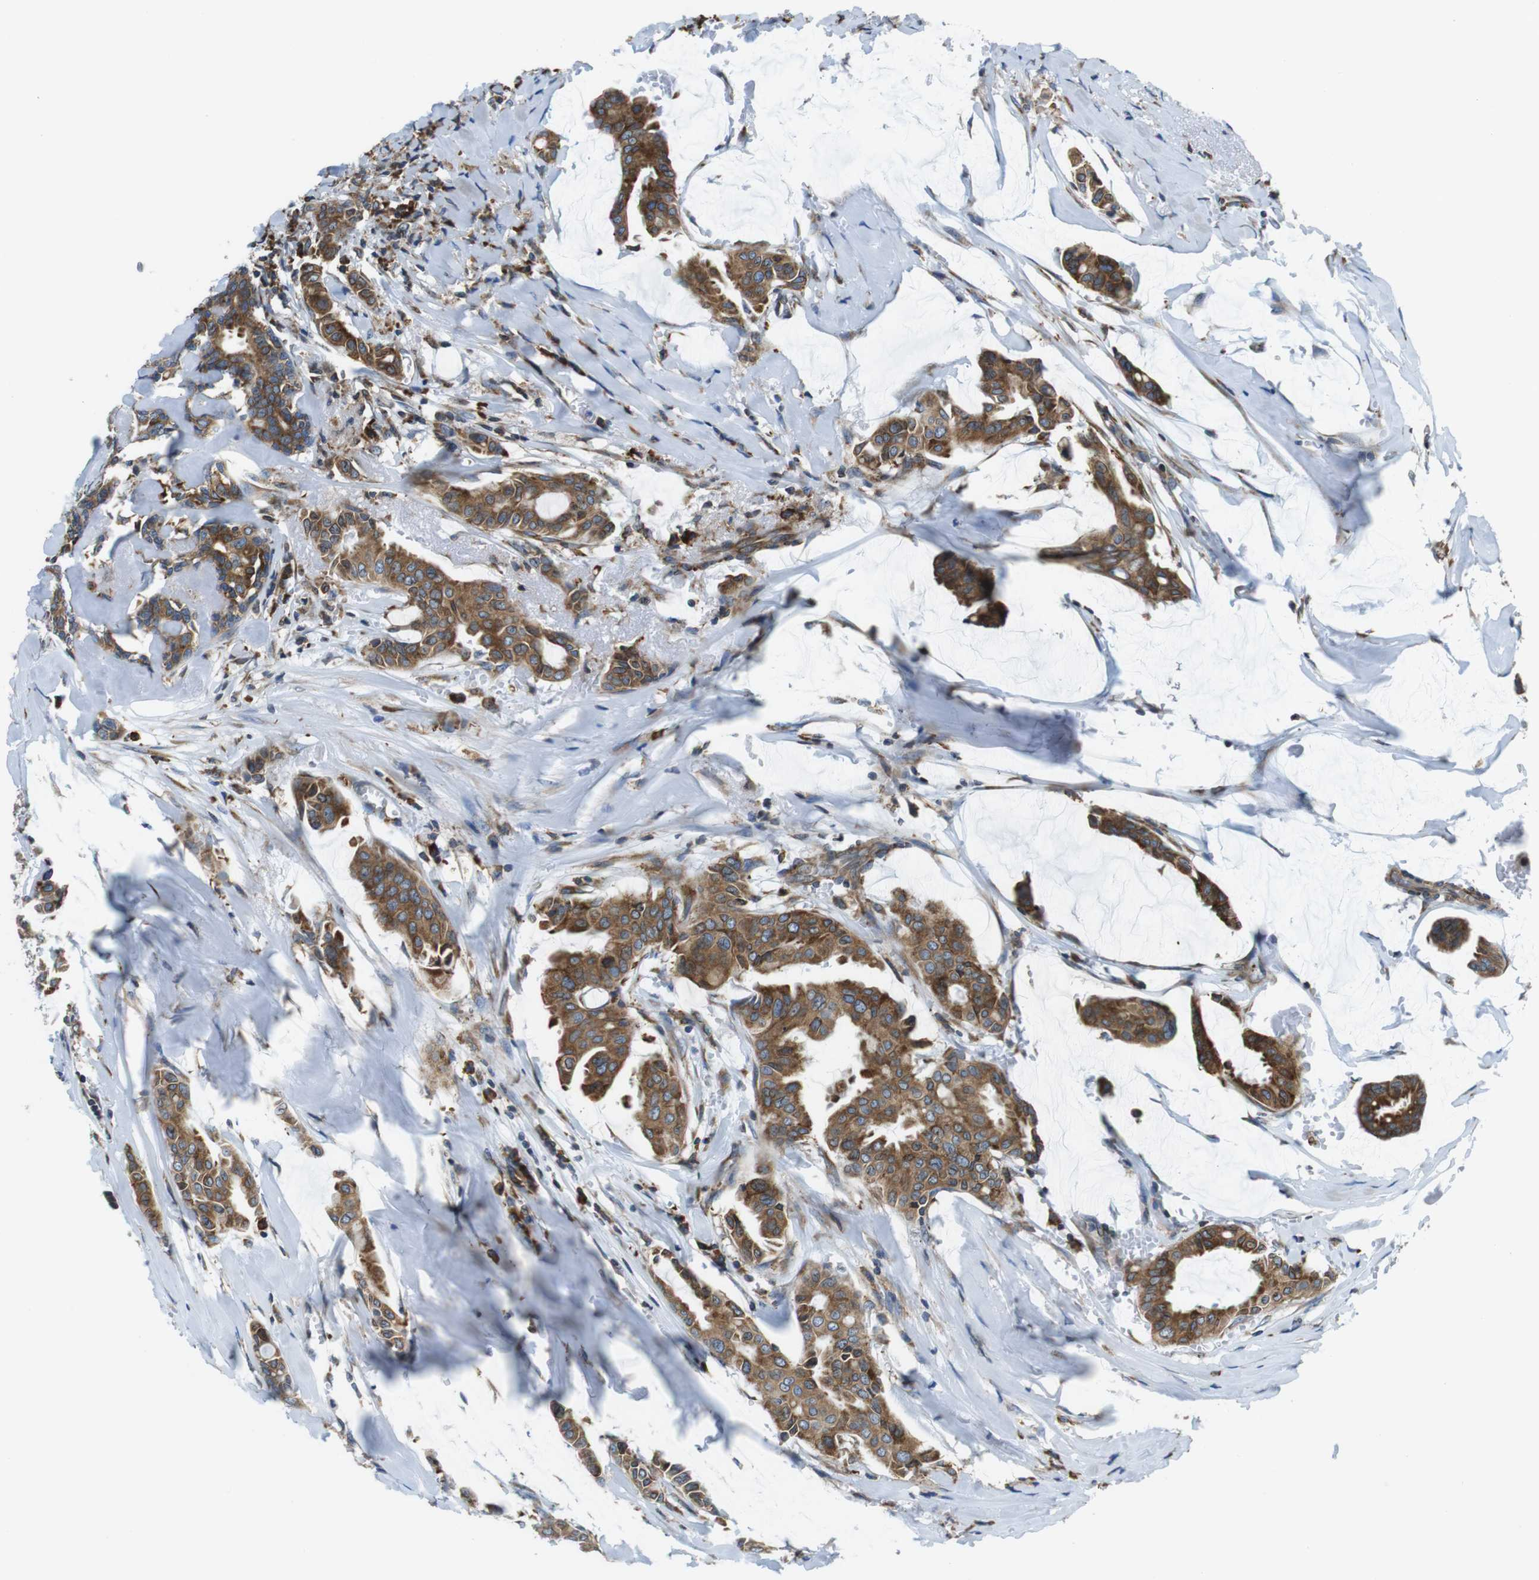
{"staining": {"intensity": "moderate", "quantity": ">75%", "location": "cytoplasmic/membranous"}, "tissue": "head and neck cancer", "cell_type": "Tumor cells", "image_type": "cancer", "snomed": [{"axis": "morphology", "description": "Adenocarcinoma, NOS"}, {"axis": "topography", "description": "Salivary gland"}, {"axis": "topography", "description": "Head-Neck"}], "caption": "About >75% of tumor cells in head and neck cancer (adenocarcinoma) show moderate cytoplasmic/membranous protein expression as visualized by brown immunohistochemical staining.", "gene": "UGGT1", "patient": {"sex": "female", "age": 59}}